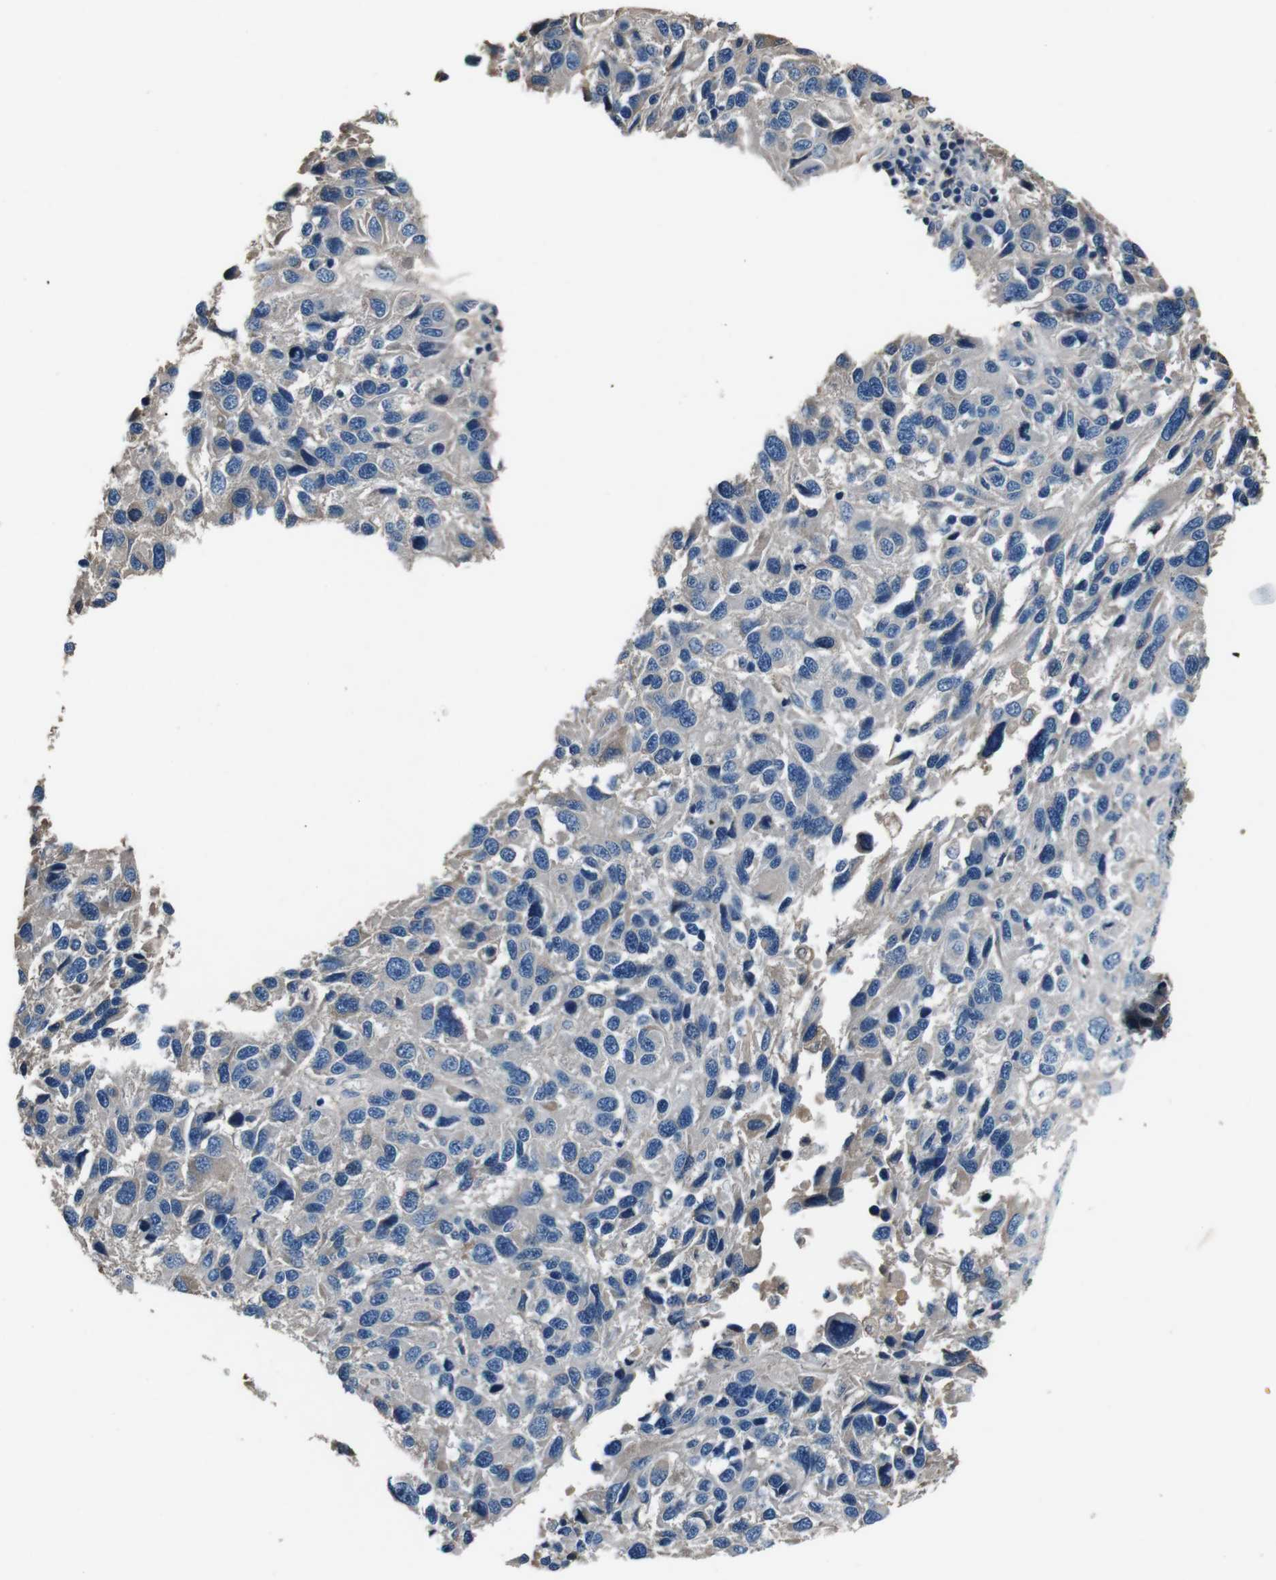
{"staining": {"intensity": "weak", "quantity": "<25%", "location": "cytoplasmic/membranous"}, "tissue": "melanoma", "cell_type": "Tumor cells", "image_type": "cancer", "snomed": [{"axis": "morphology", "description": "Malignant melanoma, NOS"}, {"axis": "topography", "description": "Skin"}], "caption": "IHC histopathology image of melanoma stained for a protein (brown), which demonstrates no expression in tumor cells.", "gene": "LEP", "patient": {"sex": "male", "age": 53}}